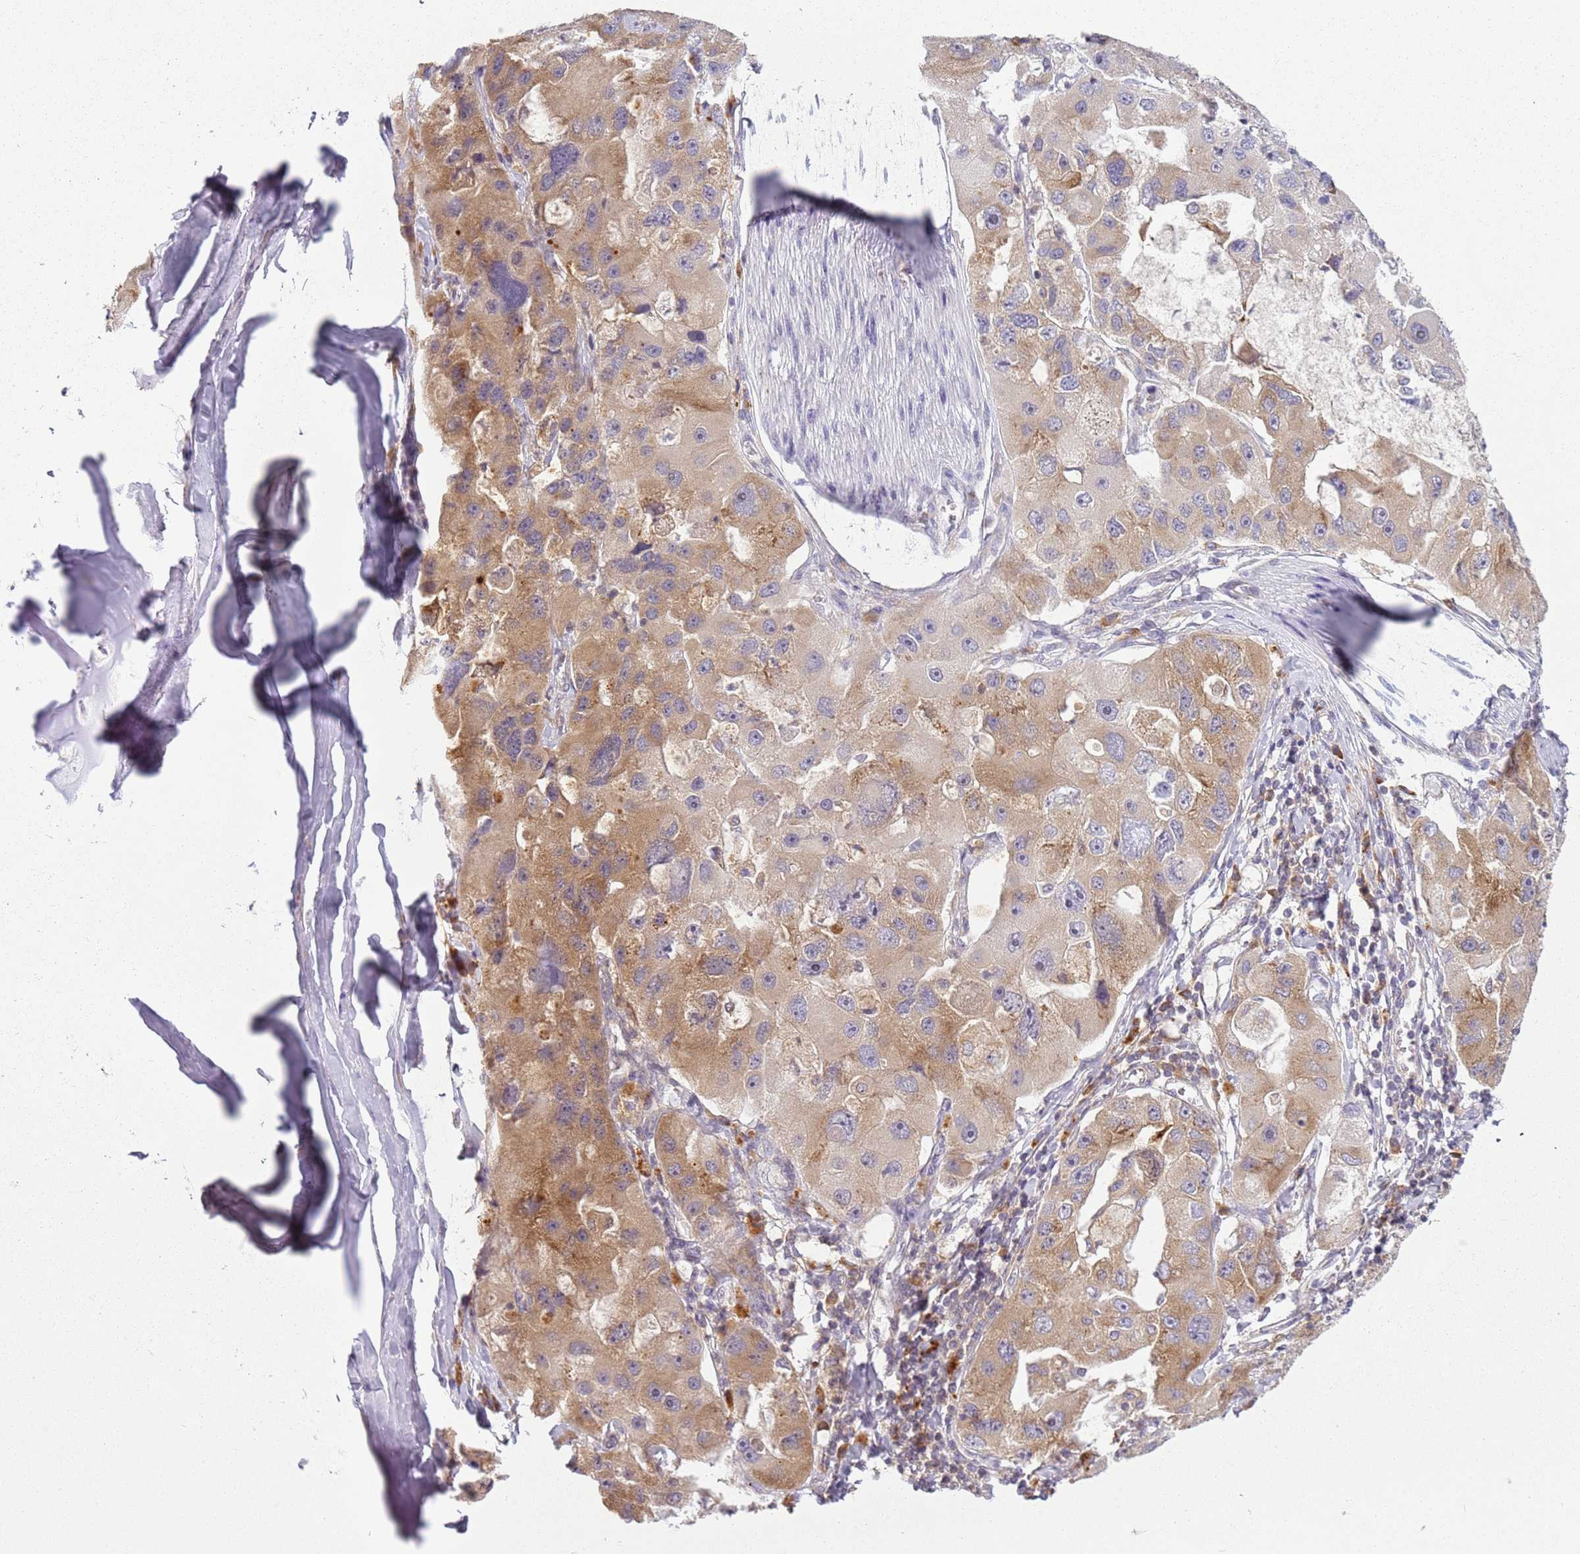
{"staining": {"intensity": "moderate", "quantity": "25%-75%", "location": "cytoplasmic/membranous"}, "tissue": "lung cancer", "cell_type": "Tumor cells", "image_type": "cancer", "snomed": [{"axis": "morphology", "description": "Adenocarcinoma, NOS"}, {"axis": "topography", "description": "Lung"}], "caption": "DAB immunohistochemical staining of human lung cancer demonstrates moderate cytoplasmic/membranous protein positivity in approximately 25%-75% of tumor cells.", "gene": "RPS28", "patient": {"sex": "female", "age": 54}}